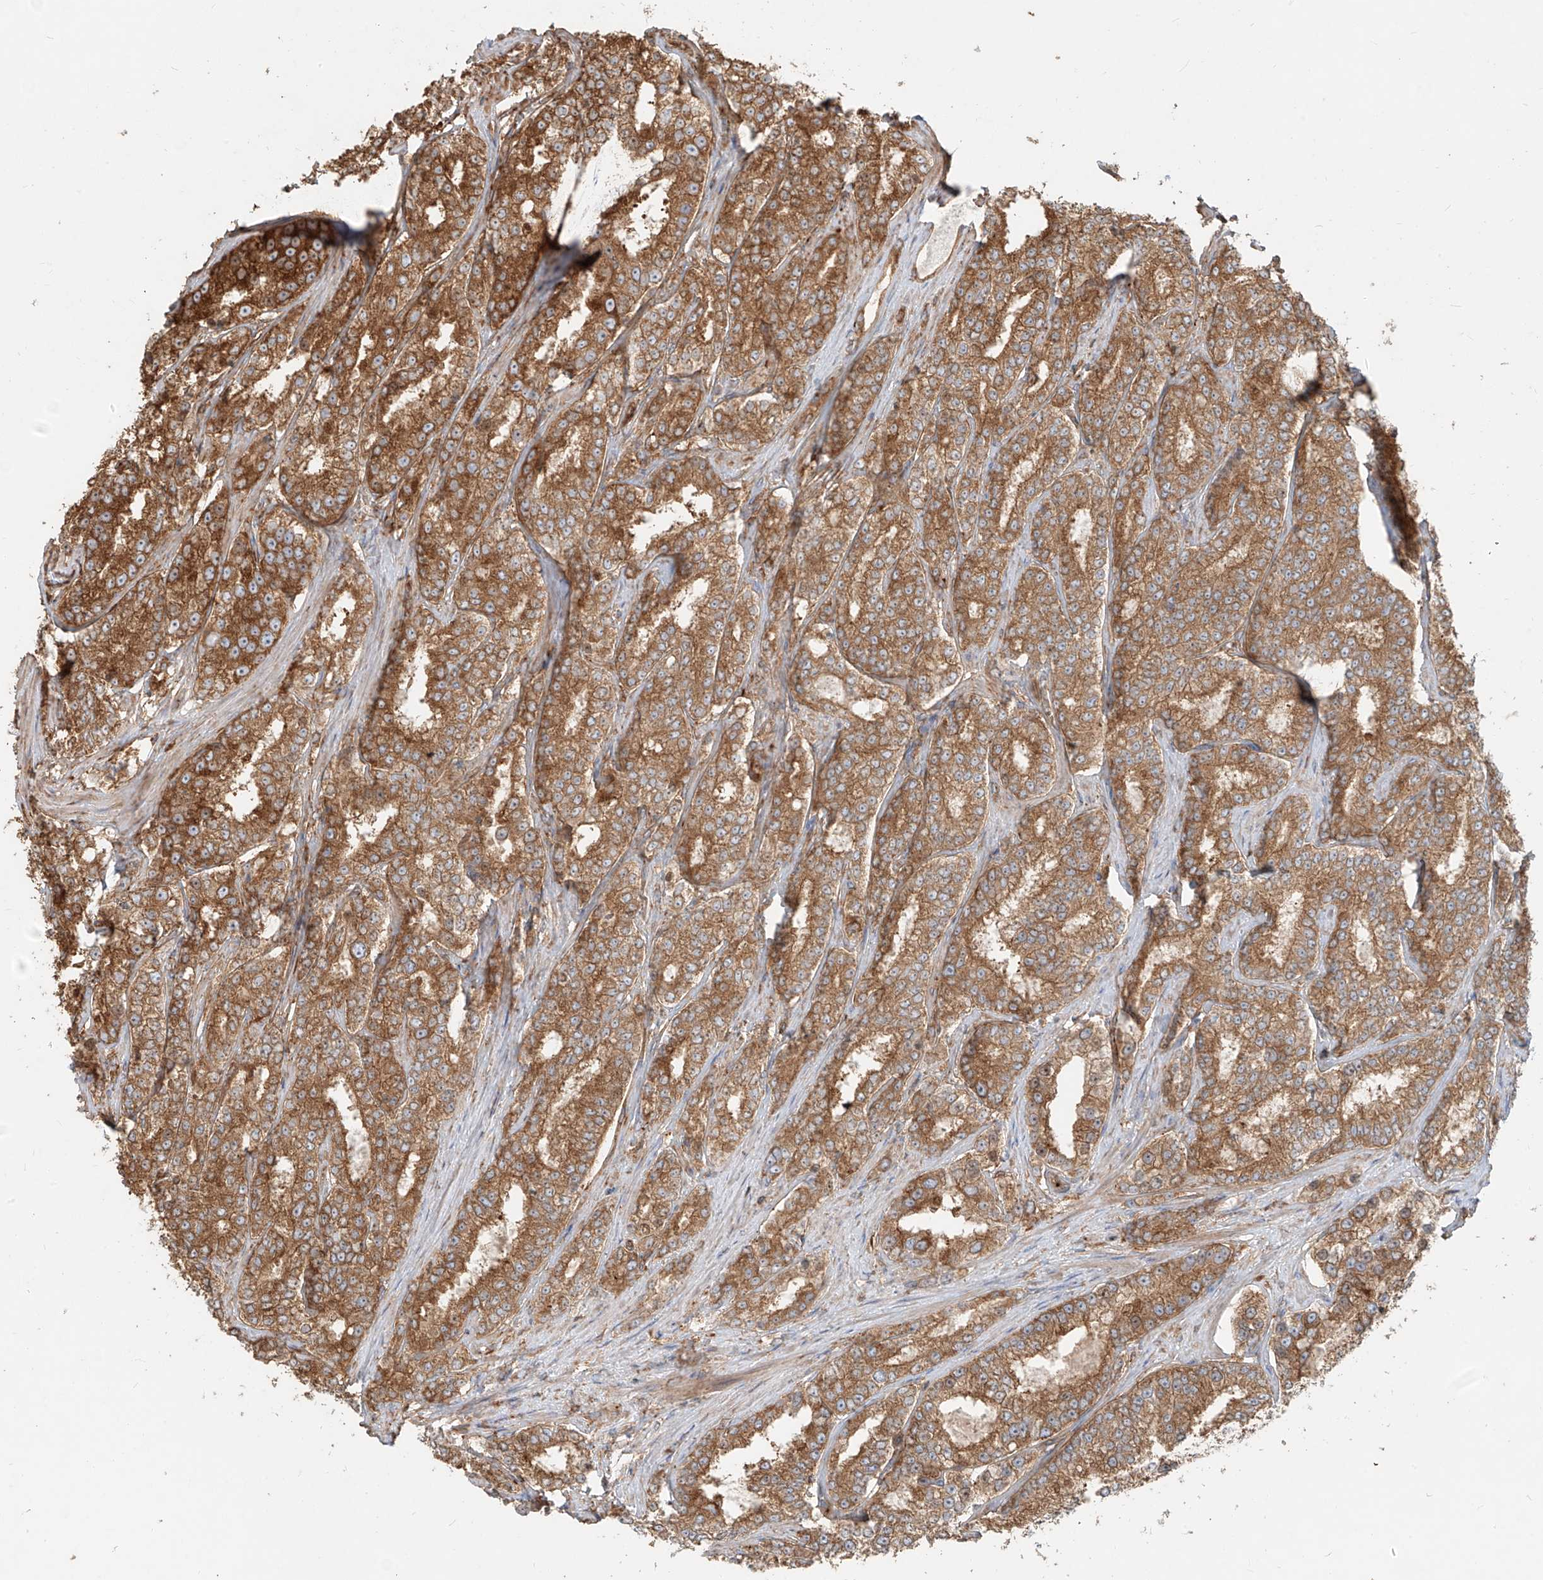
{"staining": {"intensity": "moderate", "quantity": ">75%", "location": "cytoplasmic/membranous"}, "tissue": "prostate cancer", "cell_type": "Tumor cells", "image_type": "cancer", "snomed": [{"axis": "morphology", "description": "Normal tissue, NOS"}, {"axis": "morphology", "description": "Adenocarcinoma, High grade"}, {"axis": "topography", "description": "Prostate"}], "caption": "Immunohistochemistry (IHC) of human prostate cancer (high-grade adenocarcinoma) shows medium levels of moderate cytoplasmic/membranous staining in about >75% of tumor cells.", "gene": "SNX9", "patient": {"sex": "male", "age": 83}}